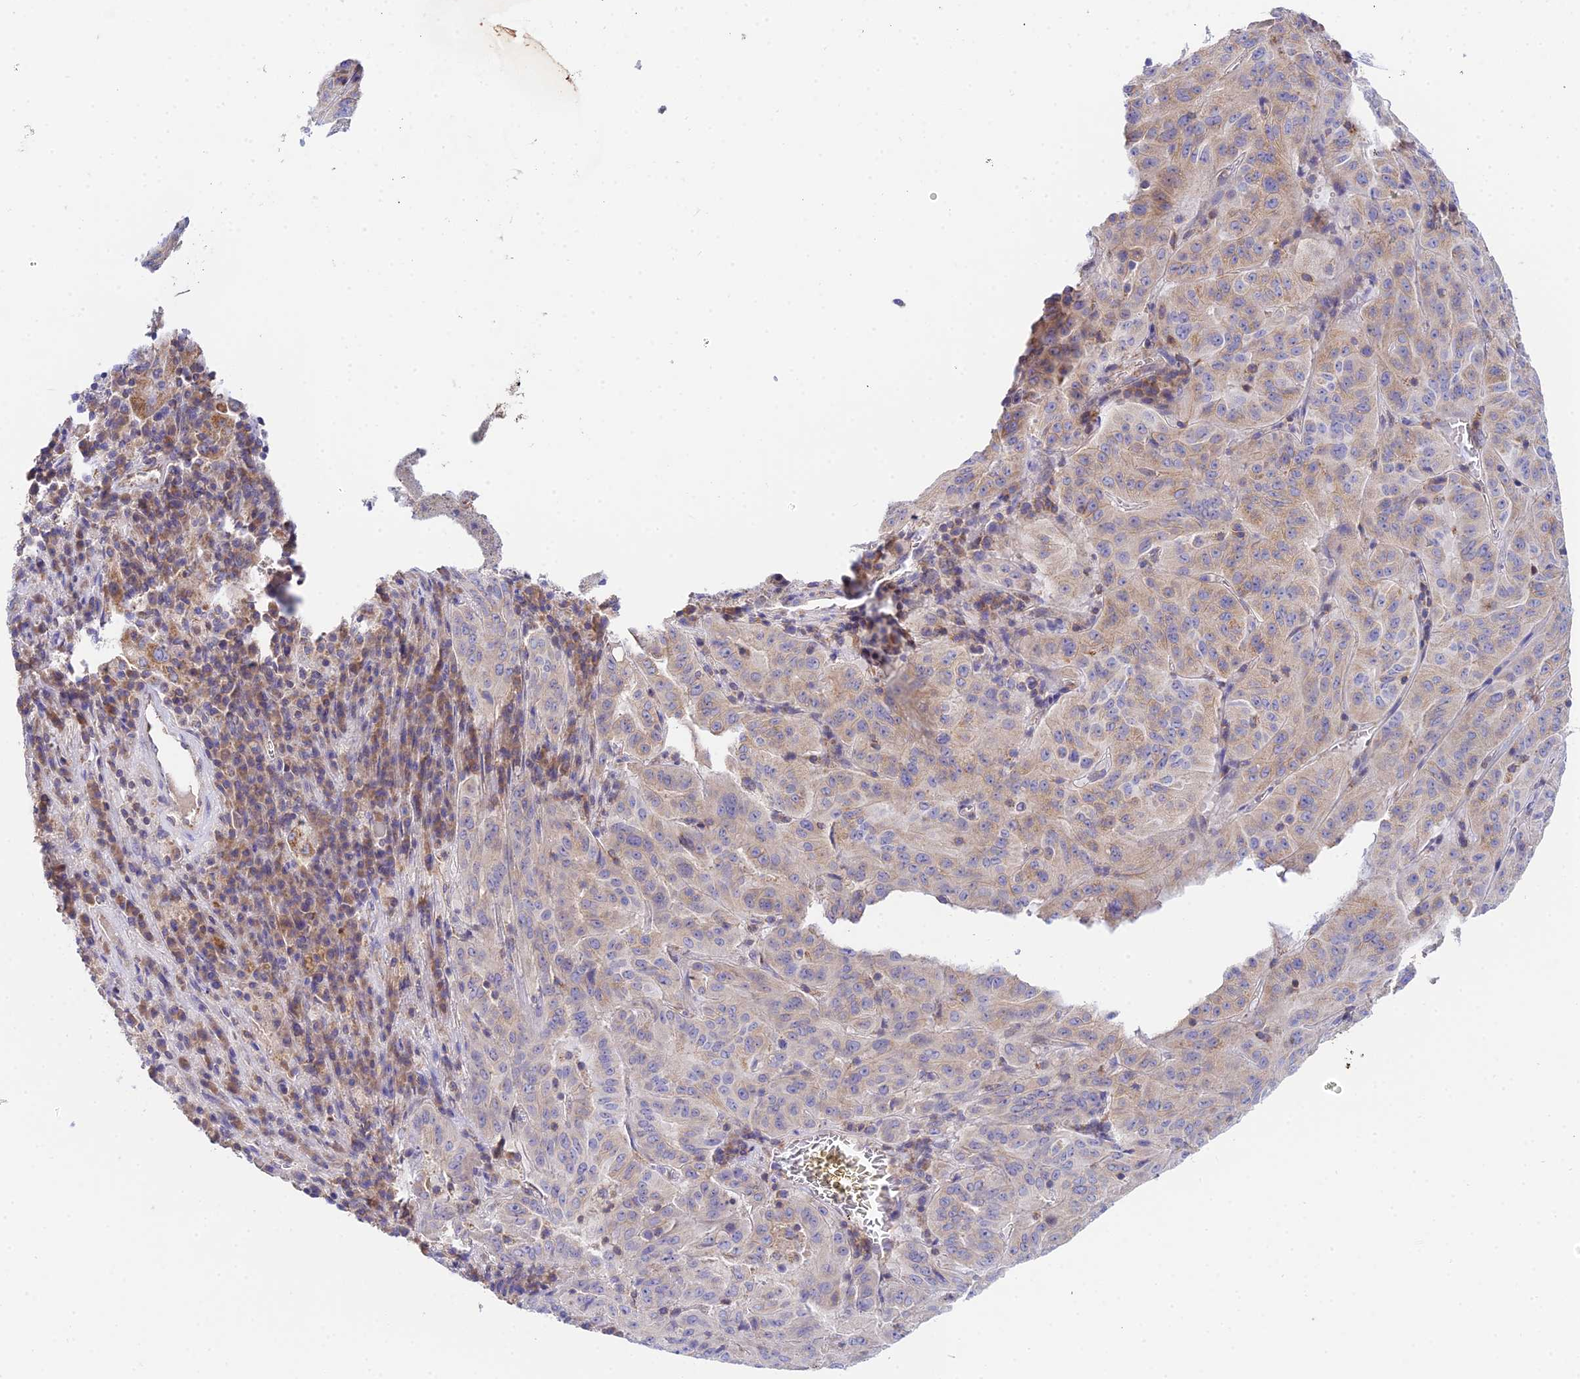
{"staining": {"intensity": "weak", "quantity": "<25%", "location": "cytoplasmic/membranous"}, "tissue": "pancreatic cancer", "cell_type": "Tumor cells", "image_type": "cancer", "snomed": [{"axis": "morphology", "description": "Adenocarcinoma, NOS"}, {"axis": "topography", "description": "Pancreas"}], "caption": "Adenocarcinoma (pancreatic) stained for a protein using immunohistochemistry (IHC) displays no staining tumor cells.", "gene": "NIPSNAP3A", "patient": {"sex": "male", "age": 63}}